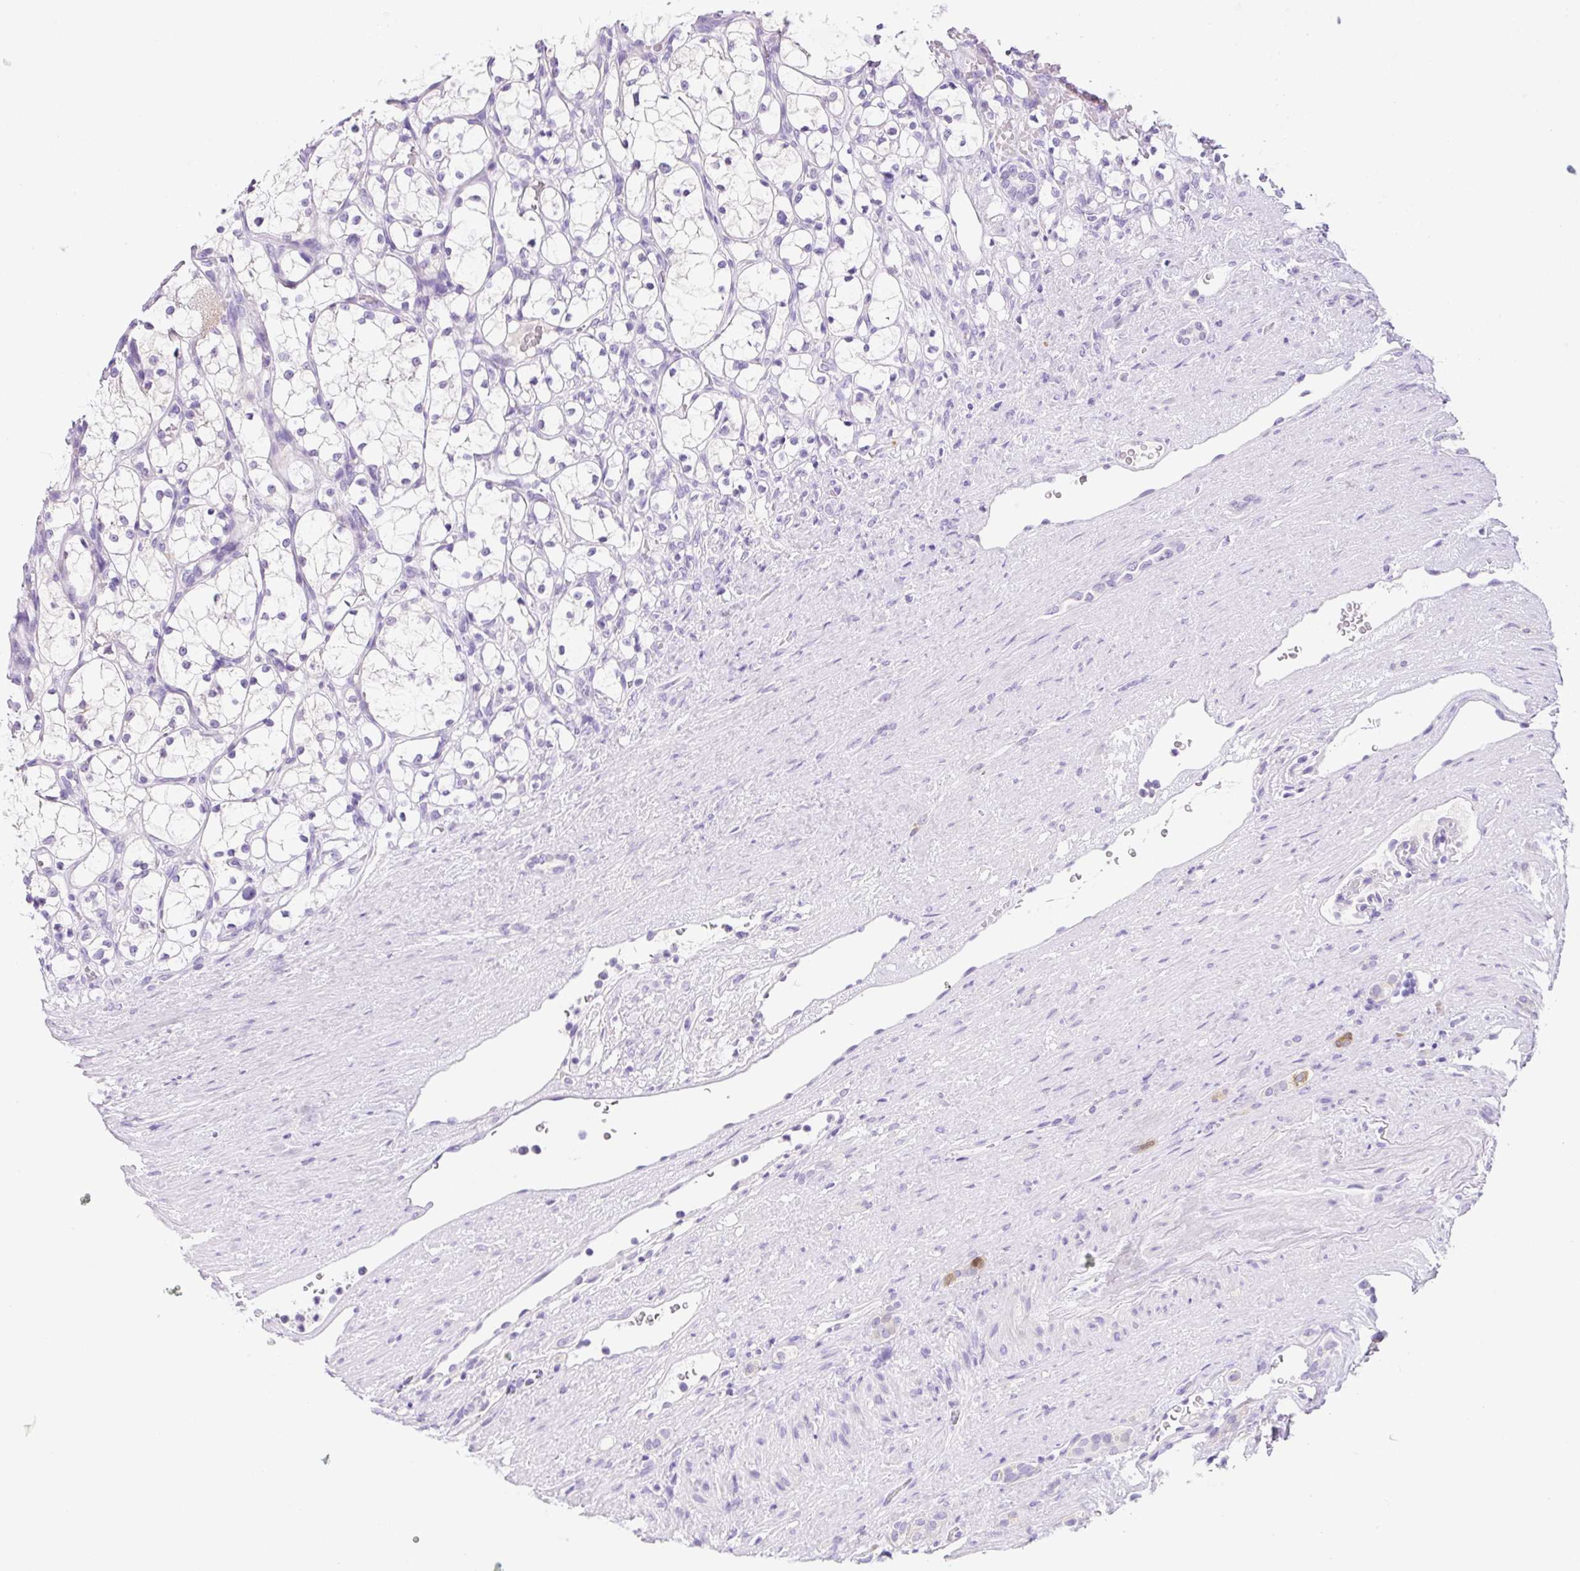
{"staining": {"intensity": "negative", "quantity": "none", "location": "none"}, "tissue": "renal cancer", "cell_type": "Tumor cells", "image_type": "cancer", "snomed": [{"axis": "morphology", "description": "Adenocarcinoma, NOS"}, {"axis": "topography", "description": "Kidney"}], "caption": "Immunohistochemical staining of renal cancer demonstrates no significant expression in tumor cells.", "gene": "NDST3", "patient": {"sex": "female", "age": 69}}